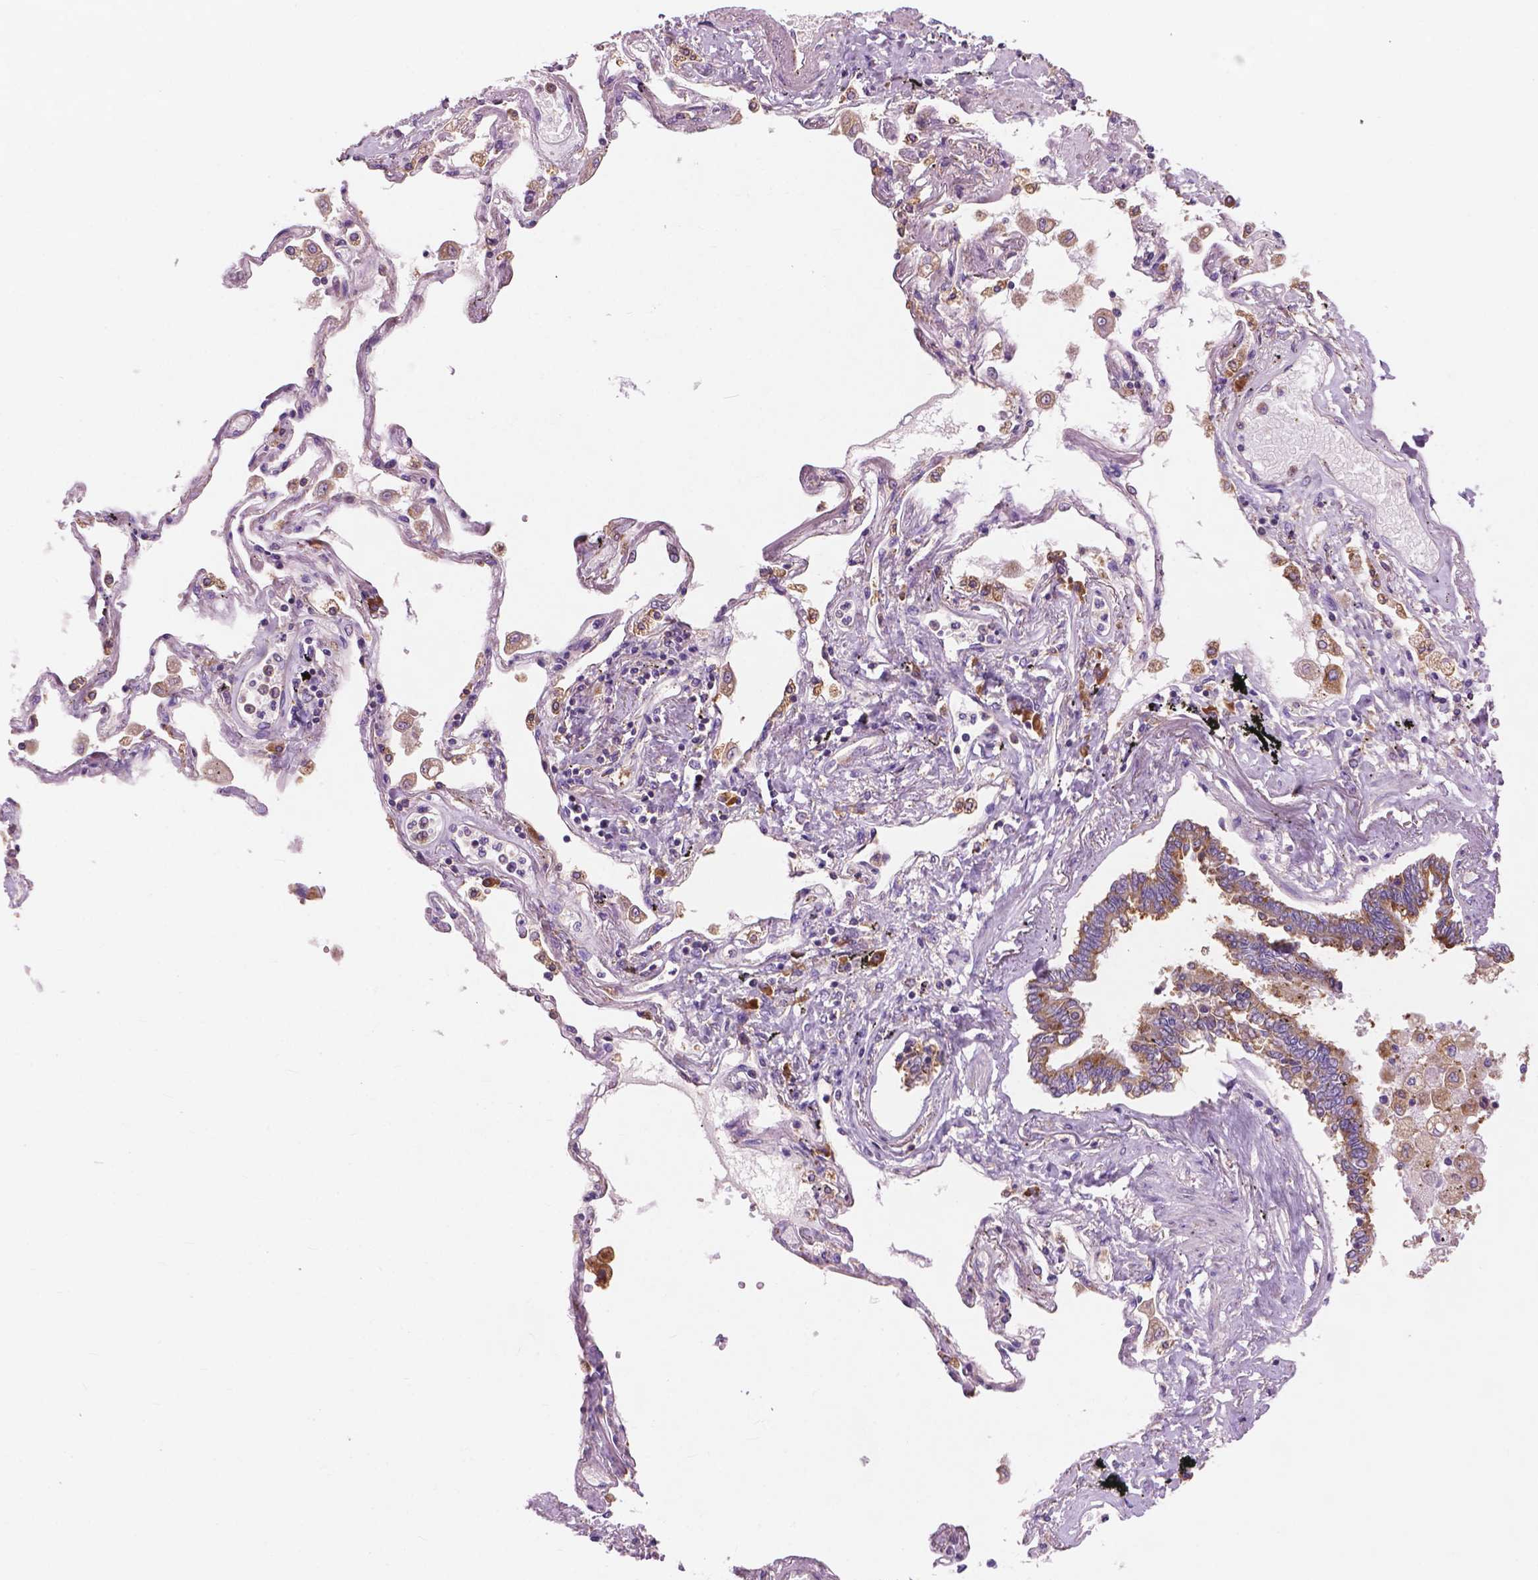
{"staining": {"intensity": "moderate", "quantity": "<25%", "location": "cytoplasmic/membranous"}, "tissue": "lung", "cell_type": "Alveolar cells", "image_type": "normal", "snomed": [{"axis": "morphology", "description": "Normal tissue, NOS"}, {"axis": "morphology", "description": "Adenocarcinoma, NOS"}, {"axis": "topography", "description": "Cartilage tissue"}, {"axis": "topography", "description": "Lung"}], "caption": "Human lung stained with a brown dye exhibits moderate cytoplasmic/membranous positive staining in approximately <25% of alveolar cells.", "gene": "RPL37A", "patient": {"sex": "female", "age": 67}}